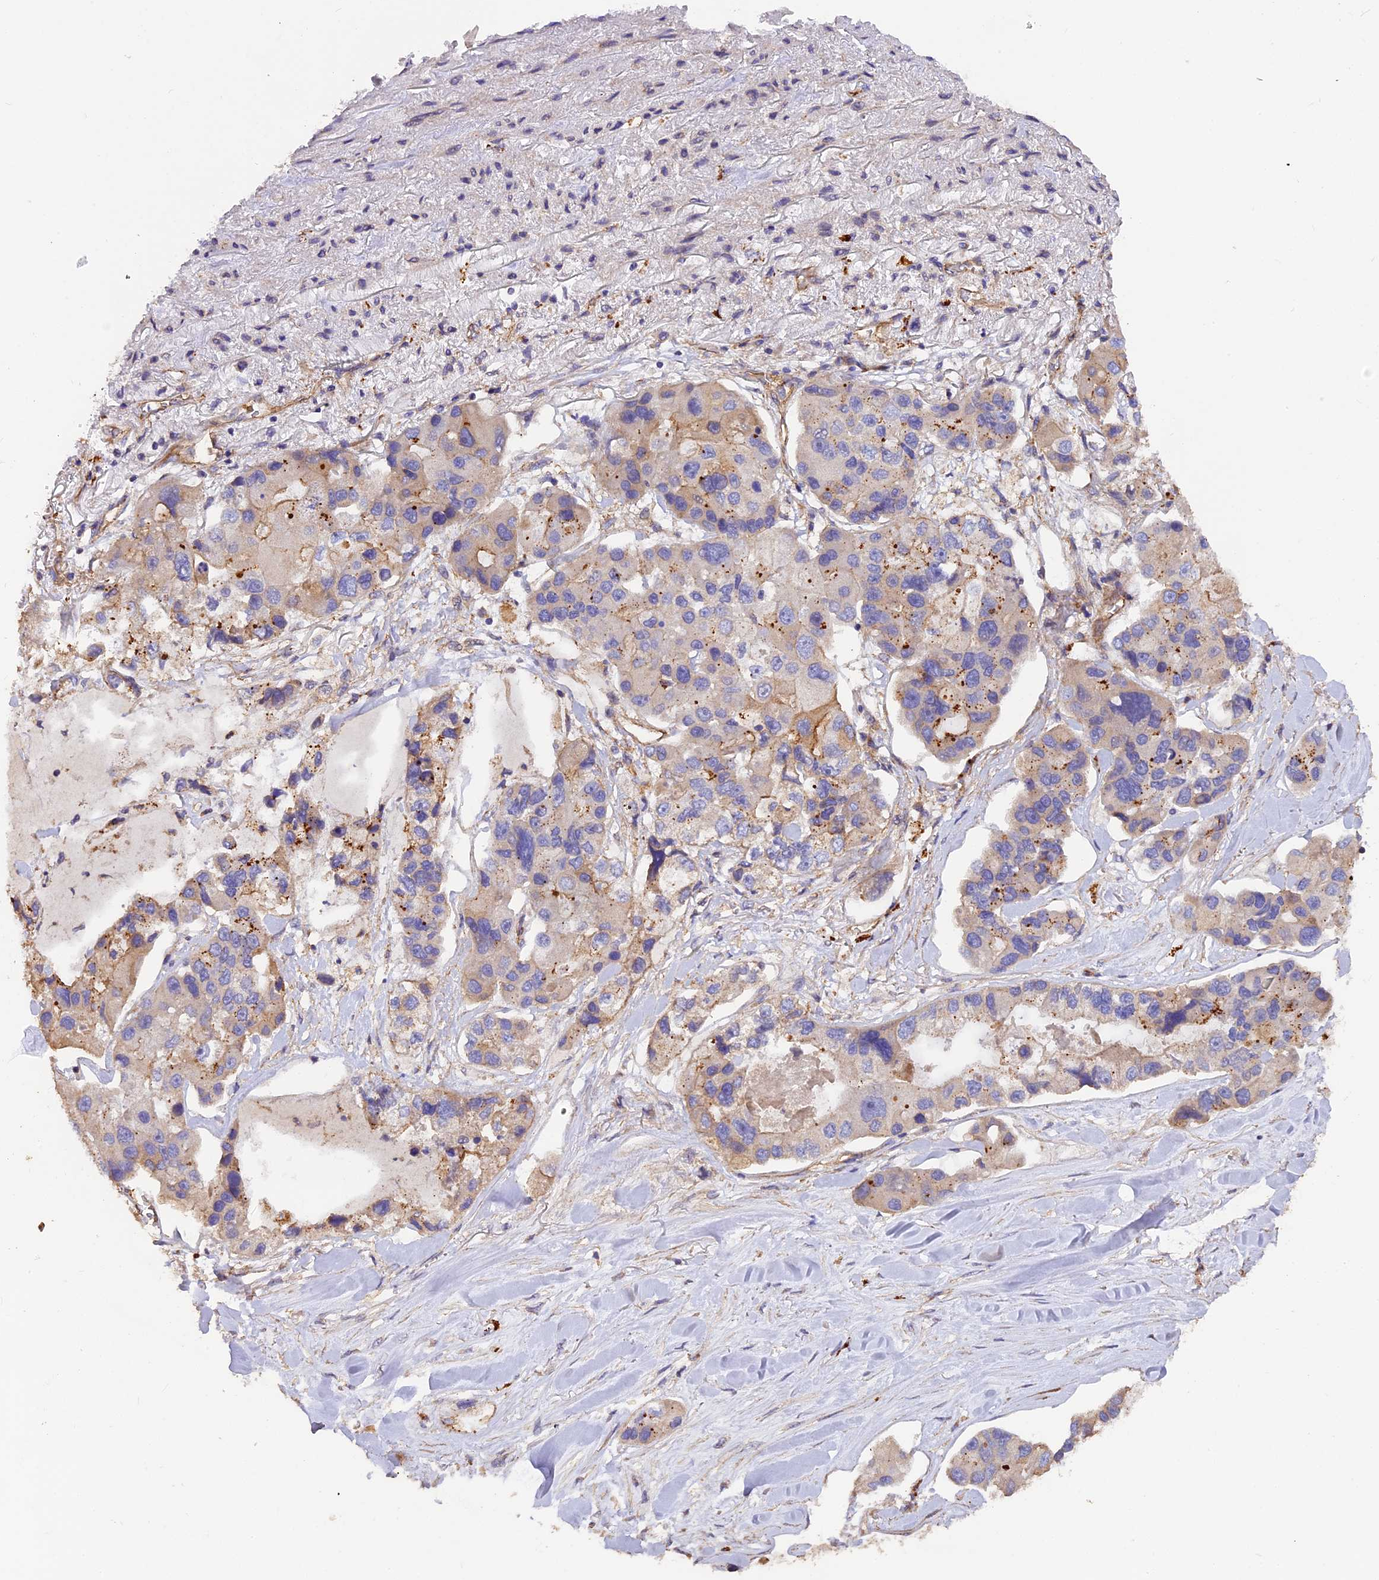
{"staining": {"intensity": "weak", "quantity": "<25%", "location": "cytoplasmic/membranous"}, "tissue": "lung cancer", "cell_type": "Tumor cells", "image_type": "cancer", "snomed": [{"axis": "morphology", "description": "Adenocarcinoma, NOS"}, {"axis": "topography", "description": "Lung"}], "caption": "Tumor cells are negative for protein expression in human lung adenocarcinoma.", "gene": "ERMARD", "patient": {"sex": "female", "age": 54}}